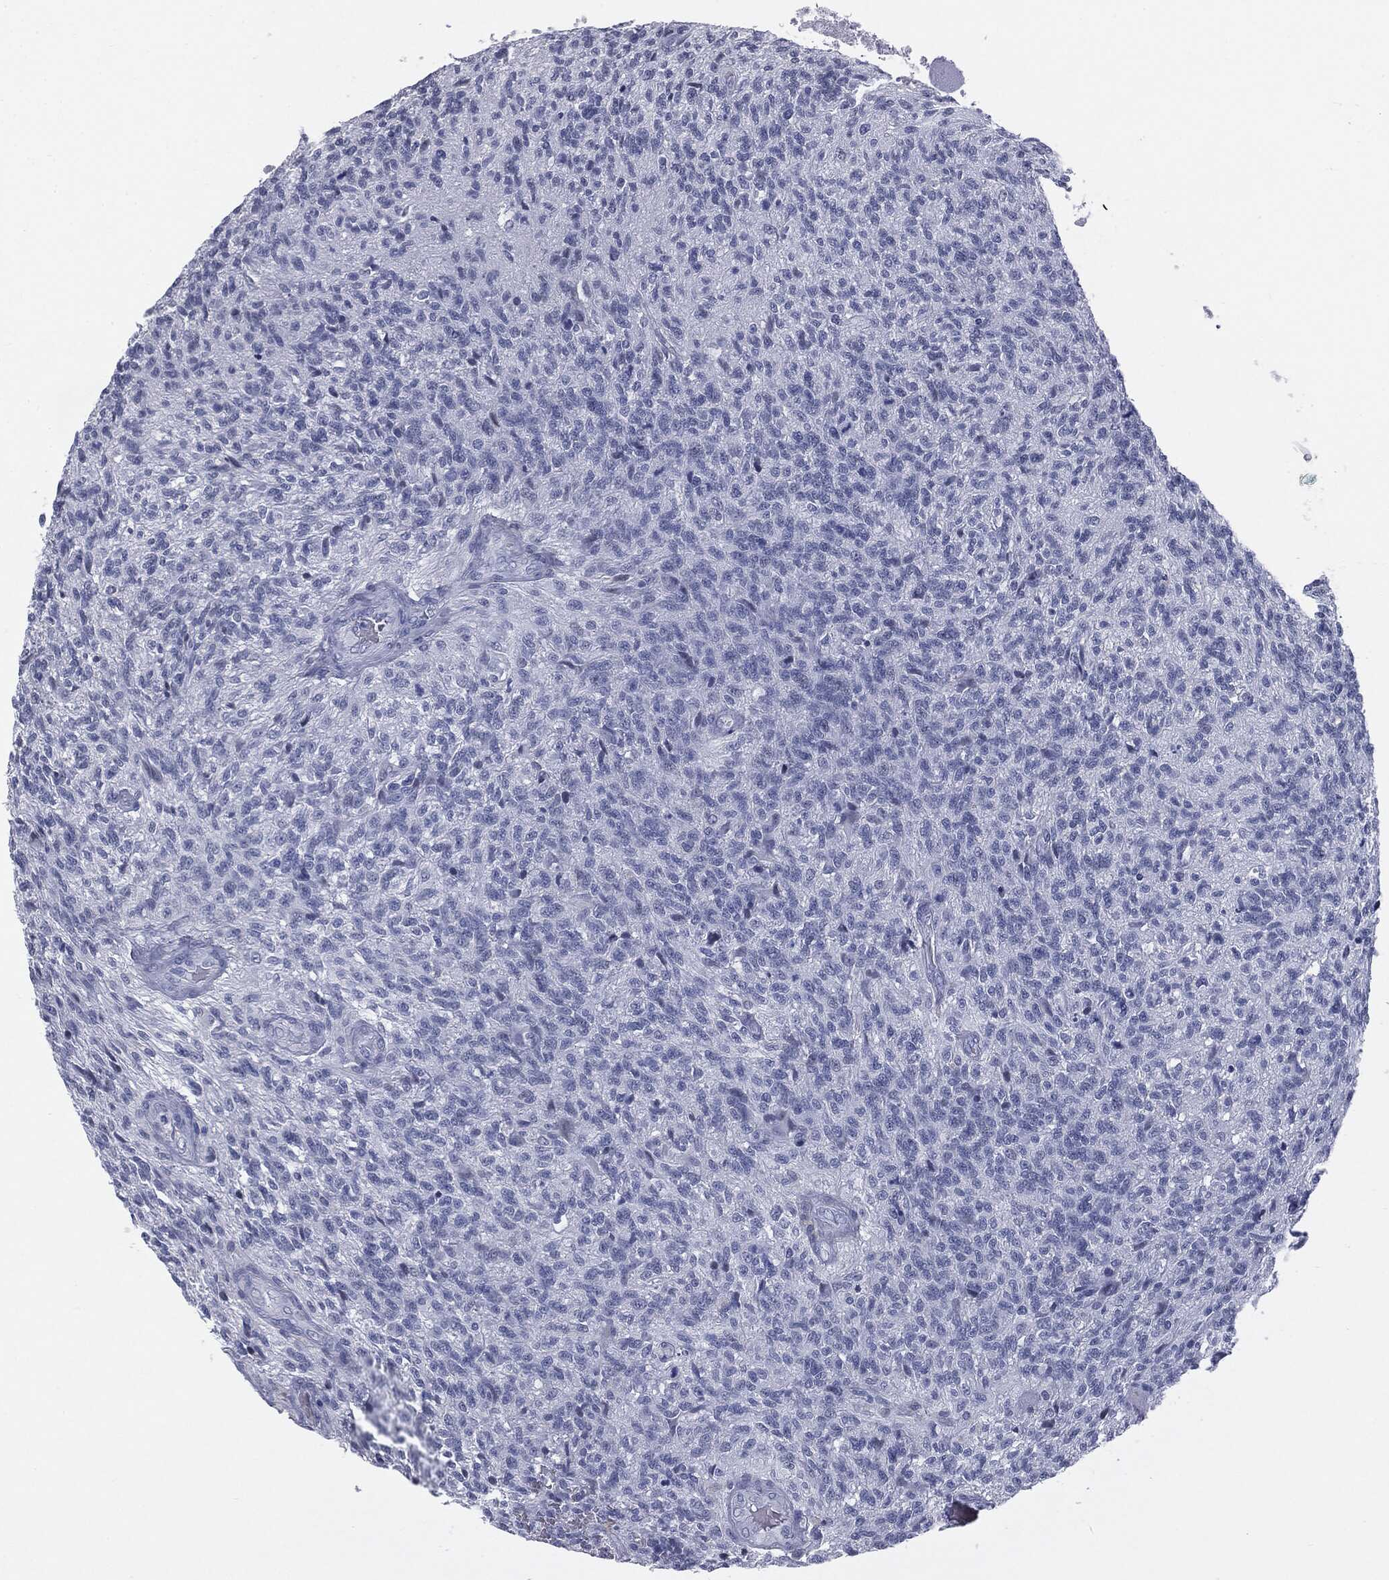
{"staining": {"intensity": "negative", "quantity": "none", "location": "none"}, "tissue": "glioma", "cell_type": "Tumor cells", "image_type": "cancer", "snomed": [{"axis": "morphology", "description": "Glioma, malignant, High grade"}, {"axis": "topography", "description": "Brain"}], "caption": "Immunohistochemistry photomicrograph of neoplastic tissue: malignant glioma (high-grade) stained with DAB (3,3'-diaminobenzidine) demonstrates no significant protein positivity in tumor cells. (DAB immunohistochemistry with hematoxylin counter stain).", "gene": "TPO", "patient": {"sex": "male", "age": 56}}